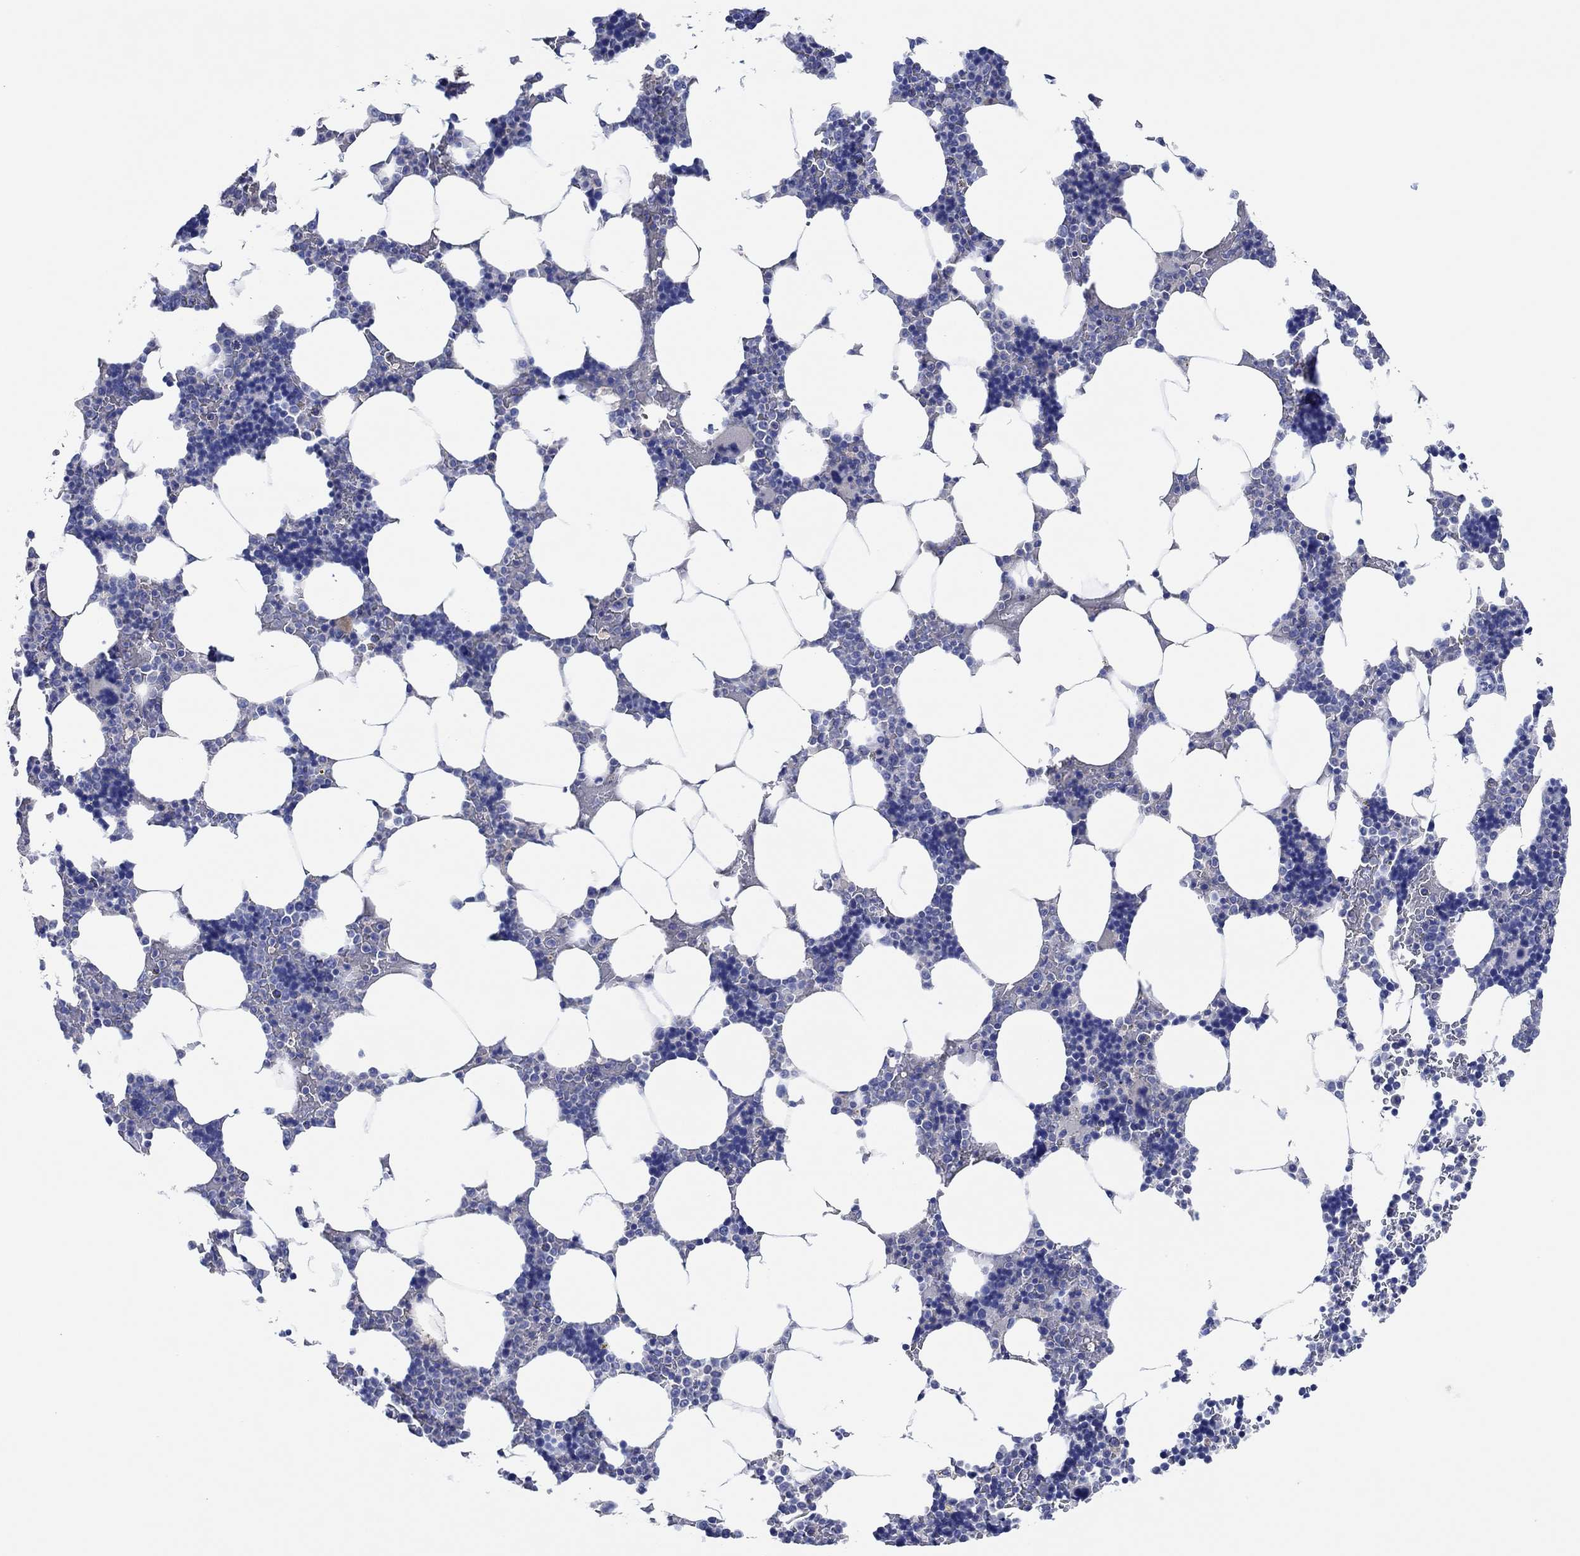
{"staining": {"intensity": "negative", "quantity": "none", "location": "none"}, "tissue": "bone marrow", "cell_type": "Hematopoietic cells", "image_type": "normal", "snomed": [{"axis": "morphology", "description": "Normal tissue, NOS"}, {"axis": "topography", "description": "Bone marrow"}], "caption": "Protein analysis of benign bone marrow displays no significant staining in hematopoietic cells. (DAB (3,3'-diaminobenzidine) immunohistochemistry (IHC), high magnification).", "gene": "CPNE6", "patient": {"sex": "male", "age": 51}}